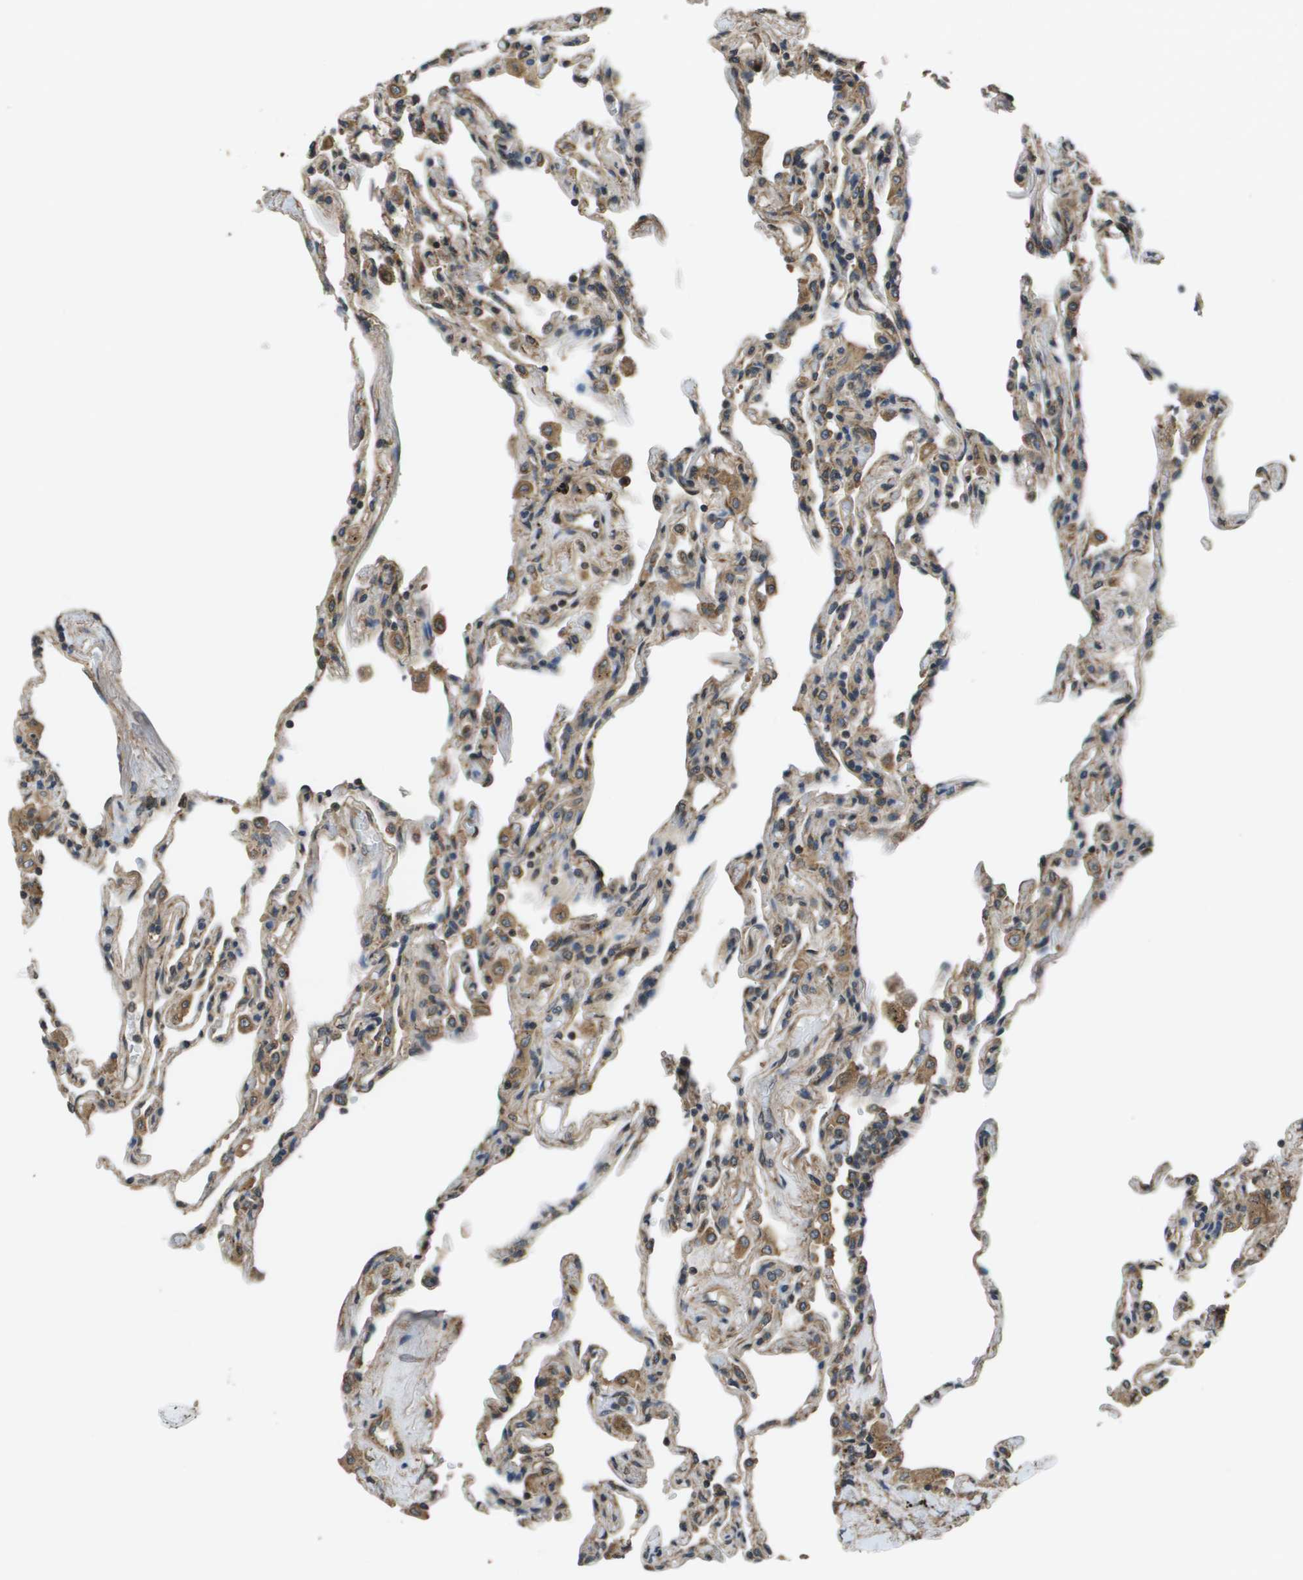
{"staining": {"intensity": "weak", "quantity": "25%-75%", "location": "cytoplasmic/membranous"}, "tissue": "lung", "cell_type": "Alveolar cells", "image_type": "normal", "snomed": [{"axis": "morphology", "description": "Normal tissue, NOS"}, {"axis": "topography", "description": "Lung"}], "caption": "The histopathology image reveals immunohistochemical staining of unremarkable lung. There is weak cytoplasmic/membranous staining is appreciated in about 25%-75% of alveolar cells.", "gene": "SEC62", "patient": {"sex": "male", "age": 59}}